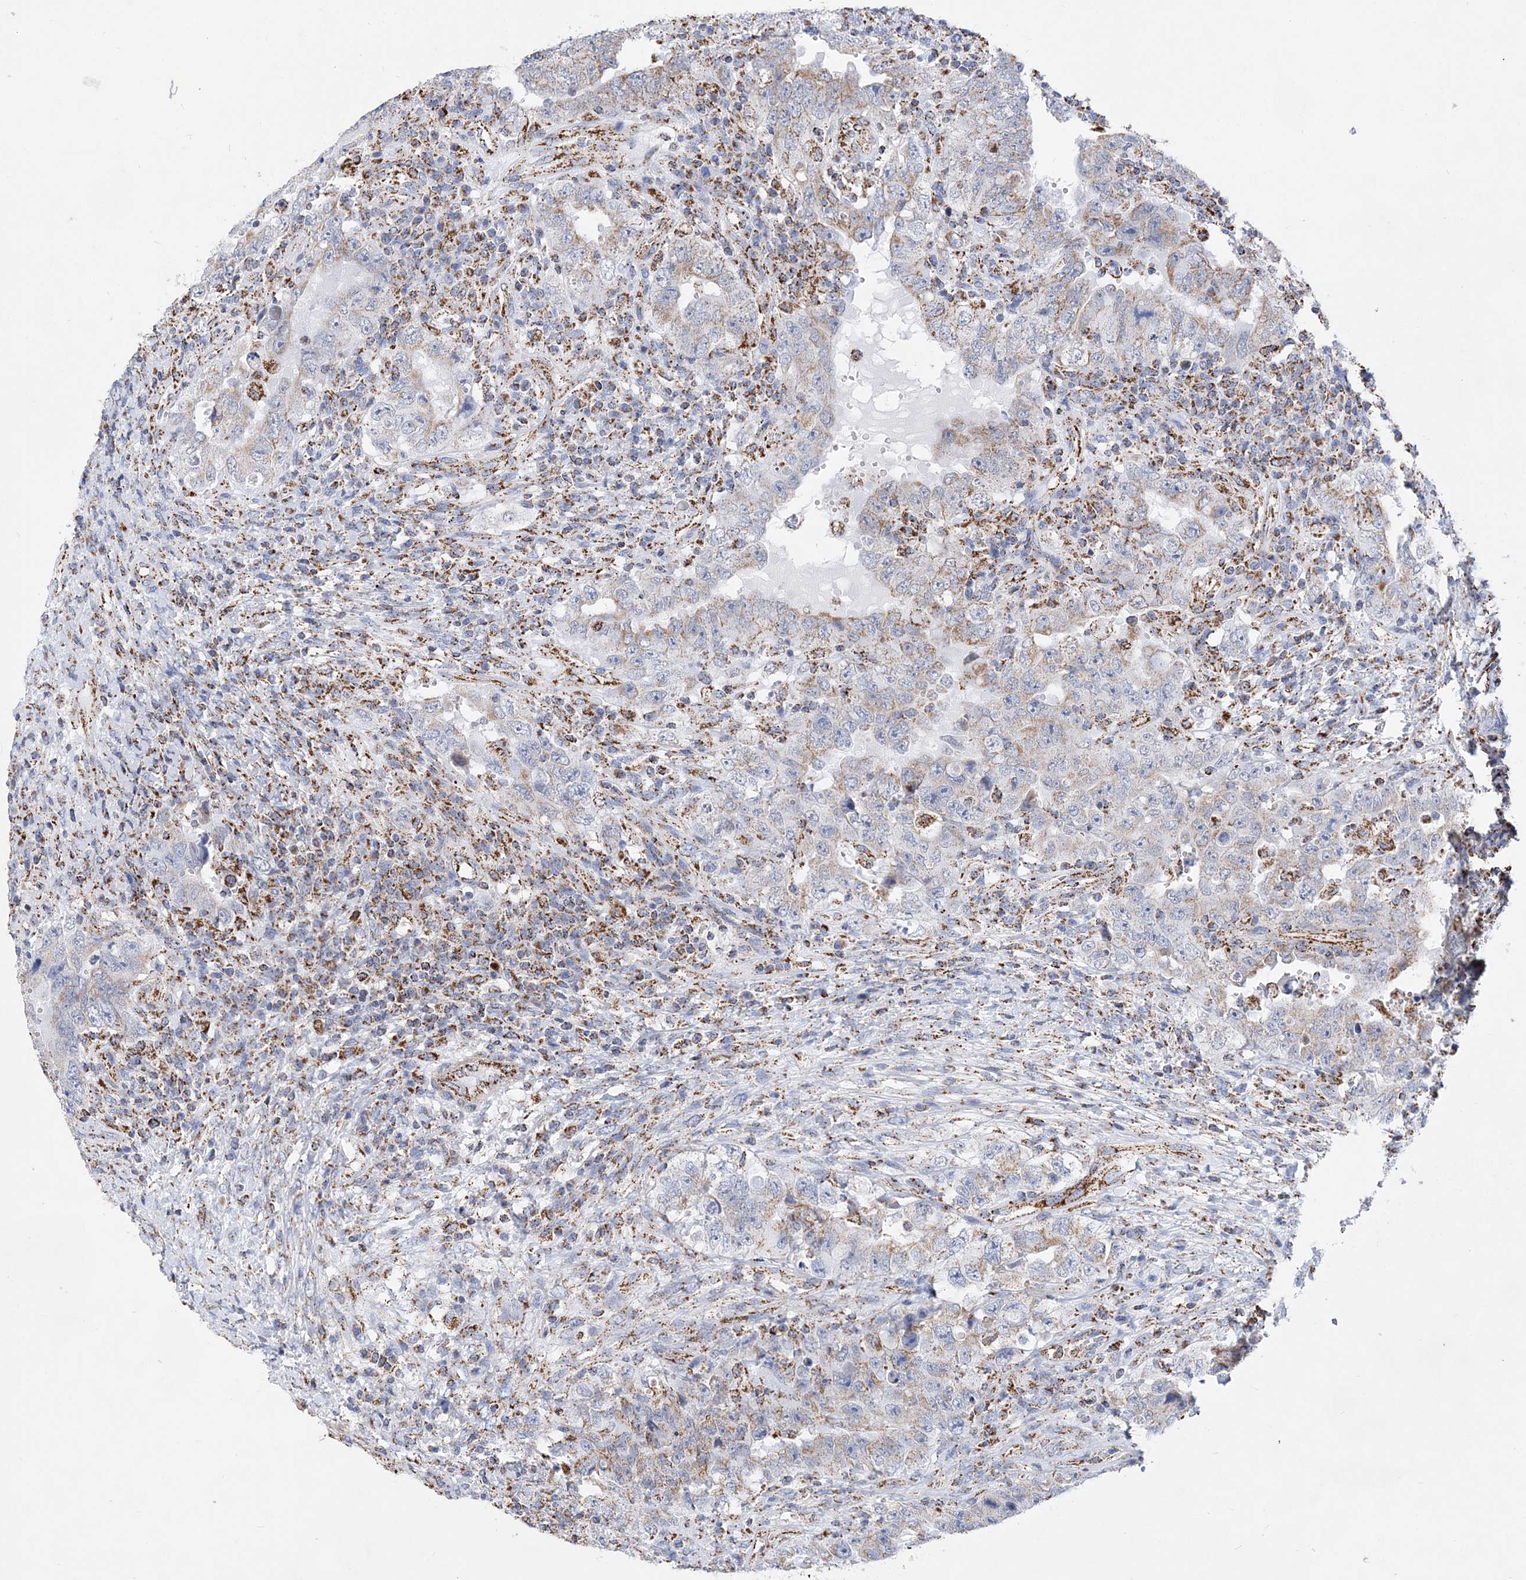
{"staining": {"intensity": "weak", "quantity": "<25%", "location": "cytoplasmic/membranous"}, "tissue": "testis cancer", "cell_type": "Tumor cells", "image_type": "cancer", "snomed": [{"axis": "morphology", "description": "Carcinoma, Embryonal, NOS"}, {"axis": "topography", "description": "Testis"}], "caption": "A high-resolution image shows immunohistochemistry (IHC) staining of testis cancer, which reveals no significant expression in tumor cells. The staining is performed using DAB brown chromogen with nuclei counter-stained in using hematoxylin.", "gene": "ACOT9", "patient": {"sex": "male", "age": 26}}